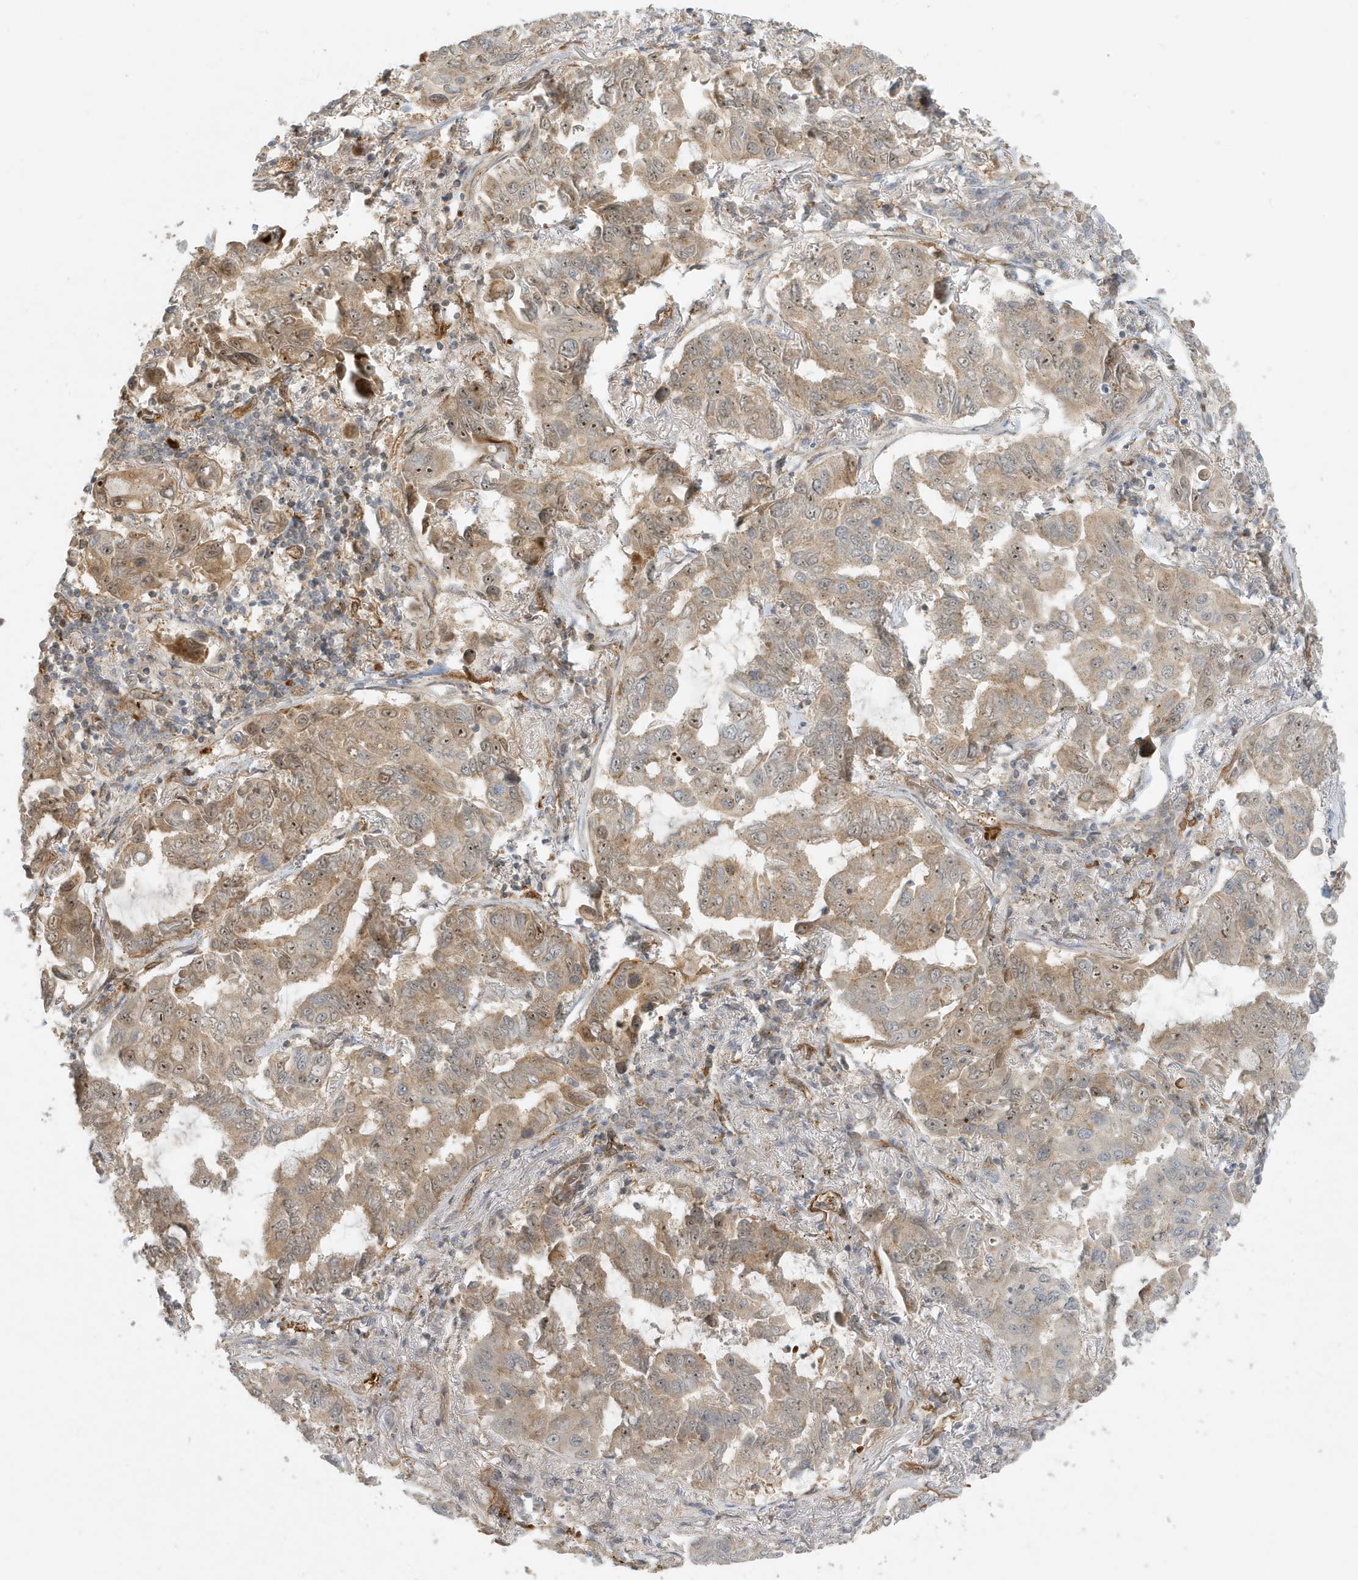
{"staining": {"intensity": "moderate", "quantity": ">75%", "location": "cytoplasmic/membranous,nuclear"}, "tissue": "lung cancer", "cell_type": "Tumor cells", "image_type": "cancer", "snomed": [{"axis": "morphology", "description": "Adenocarcinoma, NOS"}, {"axis": "topography", "description": "Lung"}], "caption": "This is a histology image of IHC staining of lung cancer, which shows moderate positivity in the cytoplasmic/membranous and nuclear of tumor cells.", "gene": "FYCO1", "patient": {"sex": "male", "age": 64}}